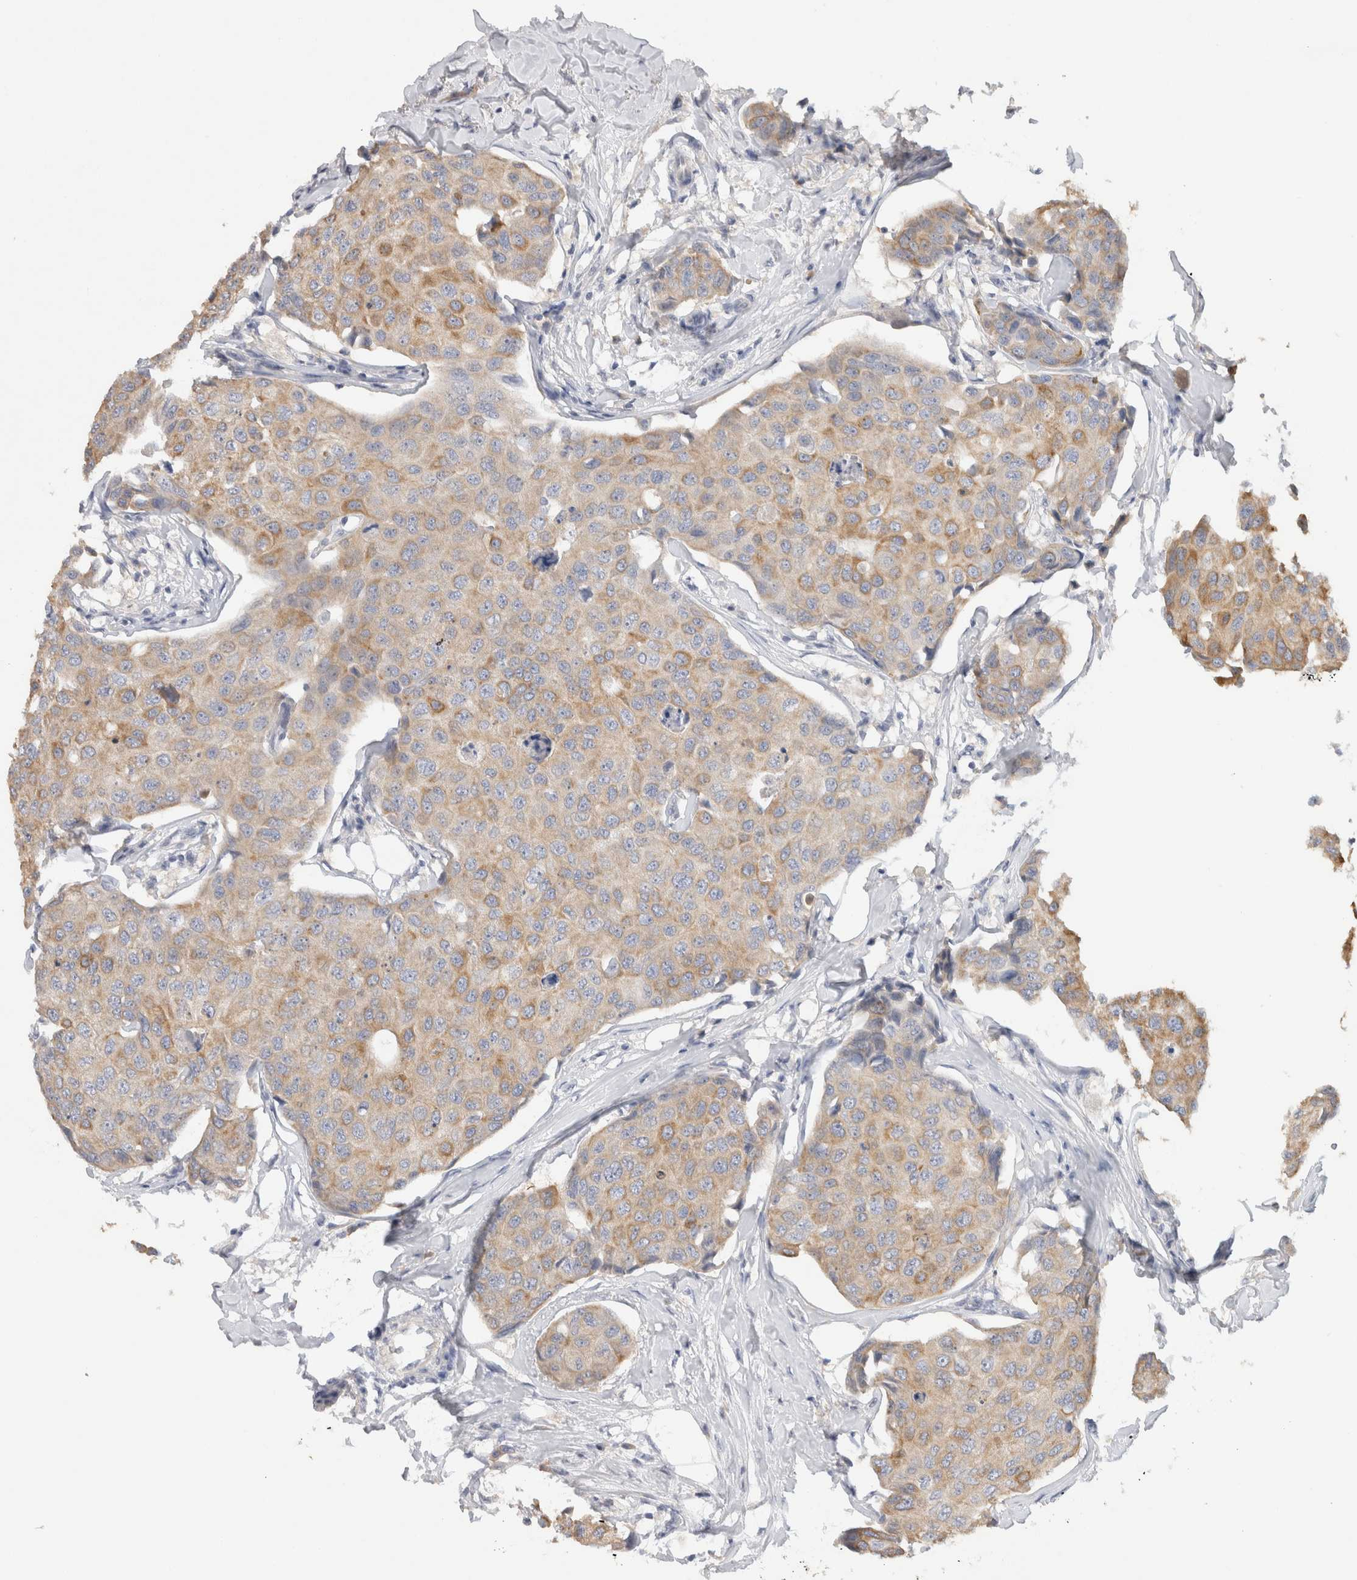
{"staining": {"intensity": "weak", "quantity": ">75%", "location": "cytoplasmic/membranous"}, "tissue": "breast cancer", "cell_type": "Tumor cells", "image_type": "cancer", "snomed": [{"axis": "morphology", "description": "Duct carcinoma"}, {"axis": "topography", "description": "Breast"}], "caption": "Immunohistochemical staining of human breast cancer (infiltrating ductal carcinoma) reveals low levels of weak cytoplasmic/membranous protein expression in about >75% of tumor cells.", "gene": "GAS1", "patient": {"sex": "female", "age": 80}}